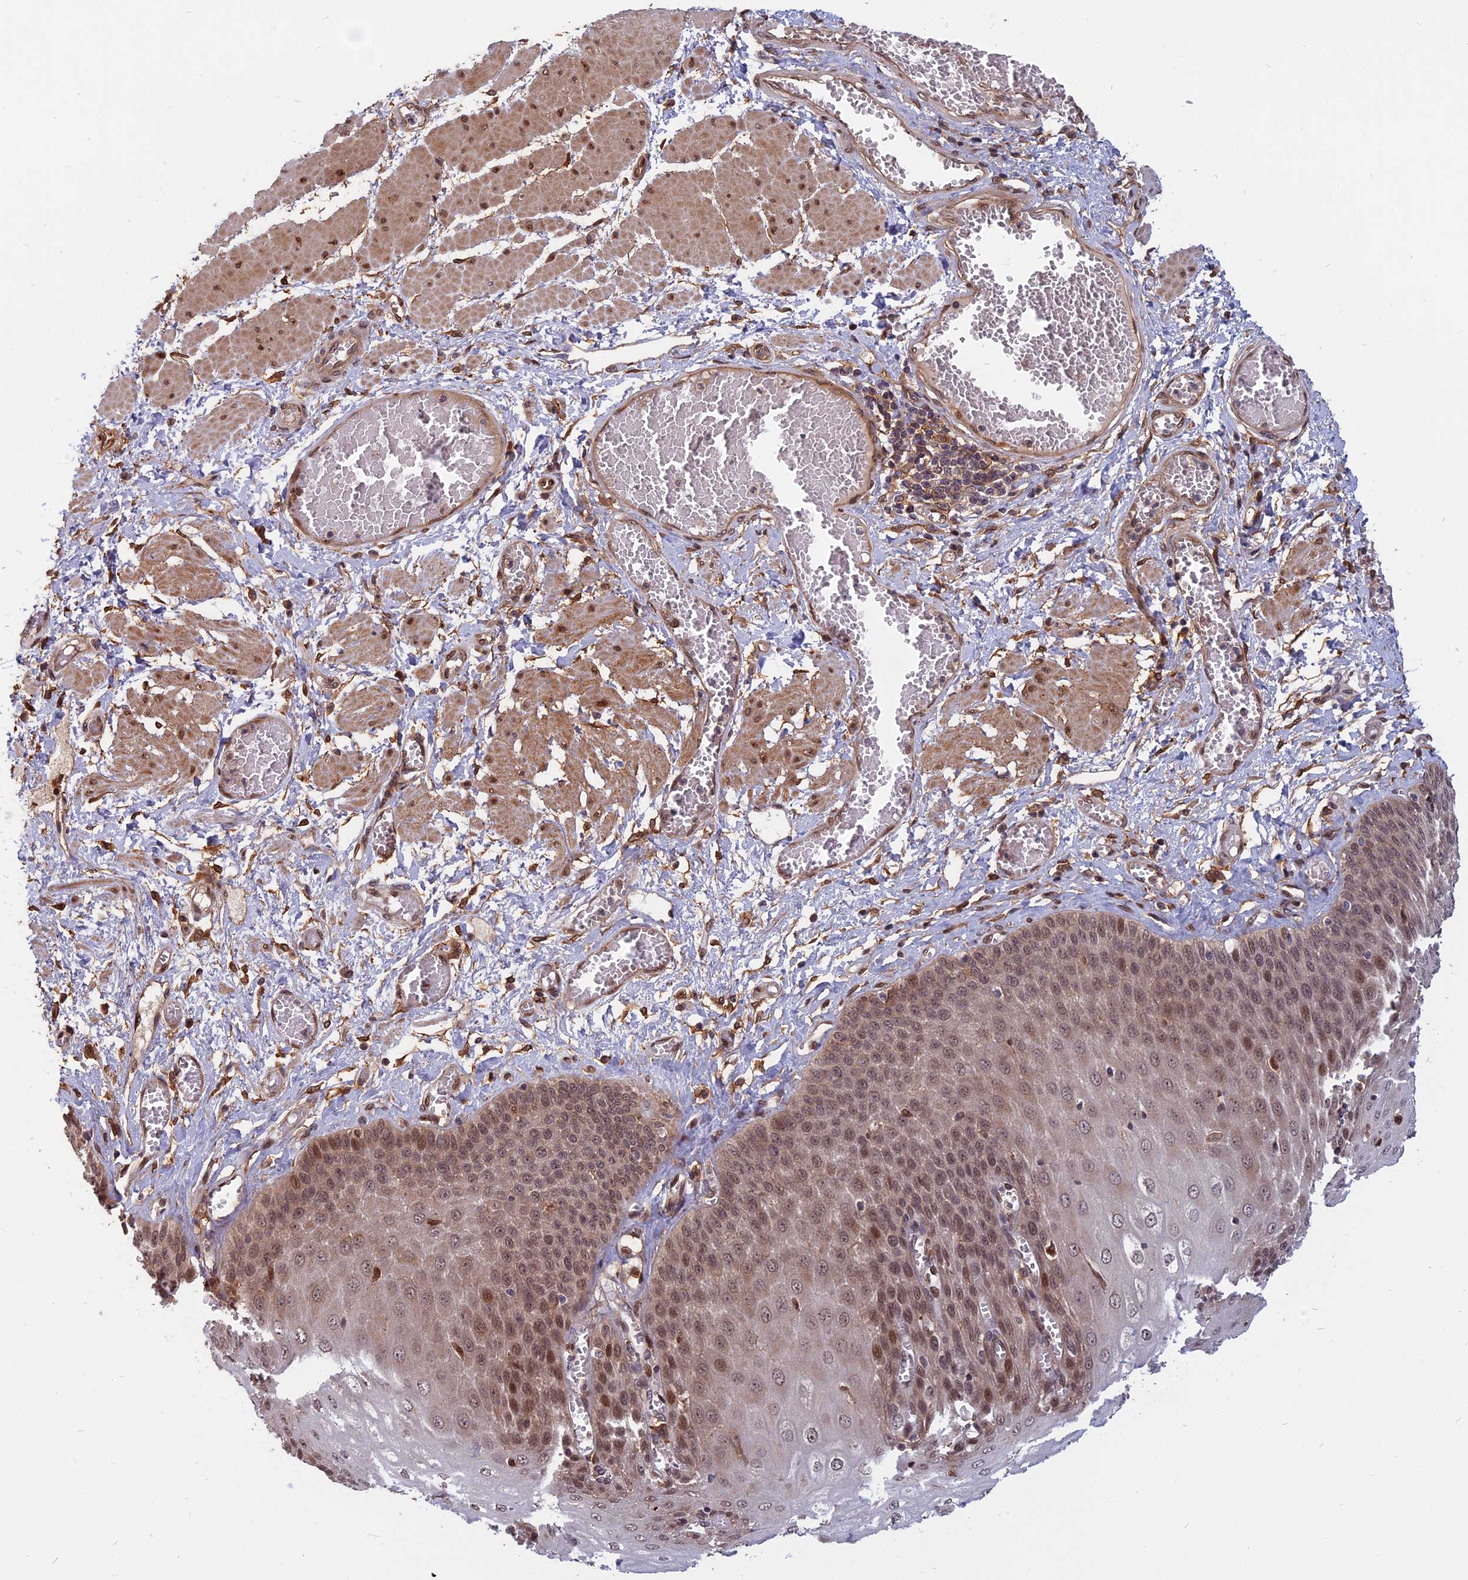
{"staining": {"intensity": "moderate", "quantity": ">75%", "location": "nuclear"}, "tissue": "esophagus", "cell_type": "Squamous epithelial cells", "image_type": "normal", "snomed": [{"axis": "morphology", "description": "Normal tissue, NOS"}, {"axis": "topography", "description": "Esophagus"}], "caption": "This histopathology image reveals immunohistochemistry staining of benign human esophagus, with medium moderate nuclear positivity in approximately >75% of squamous epithelial cells.", "gene": "SPG11", "patient": {"sex": "male", "age": 60}}